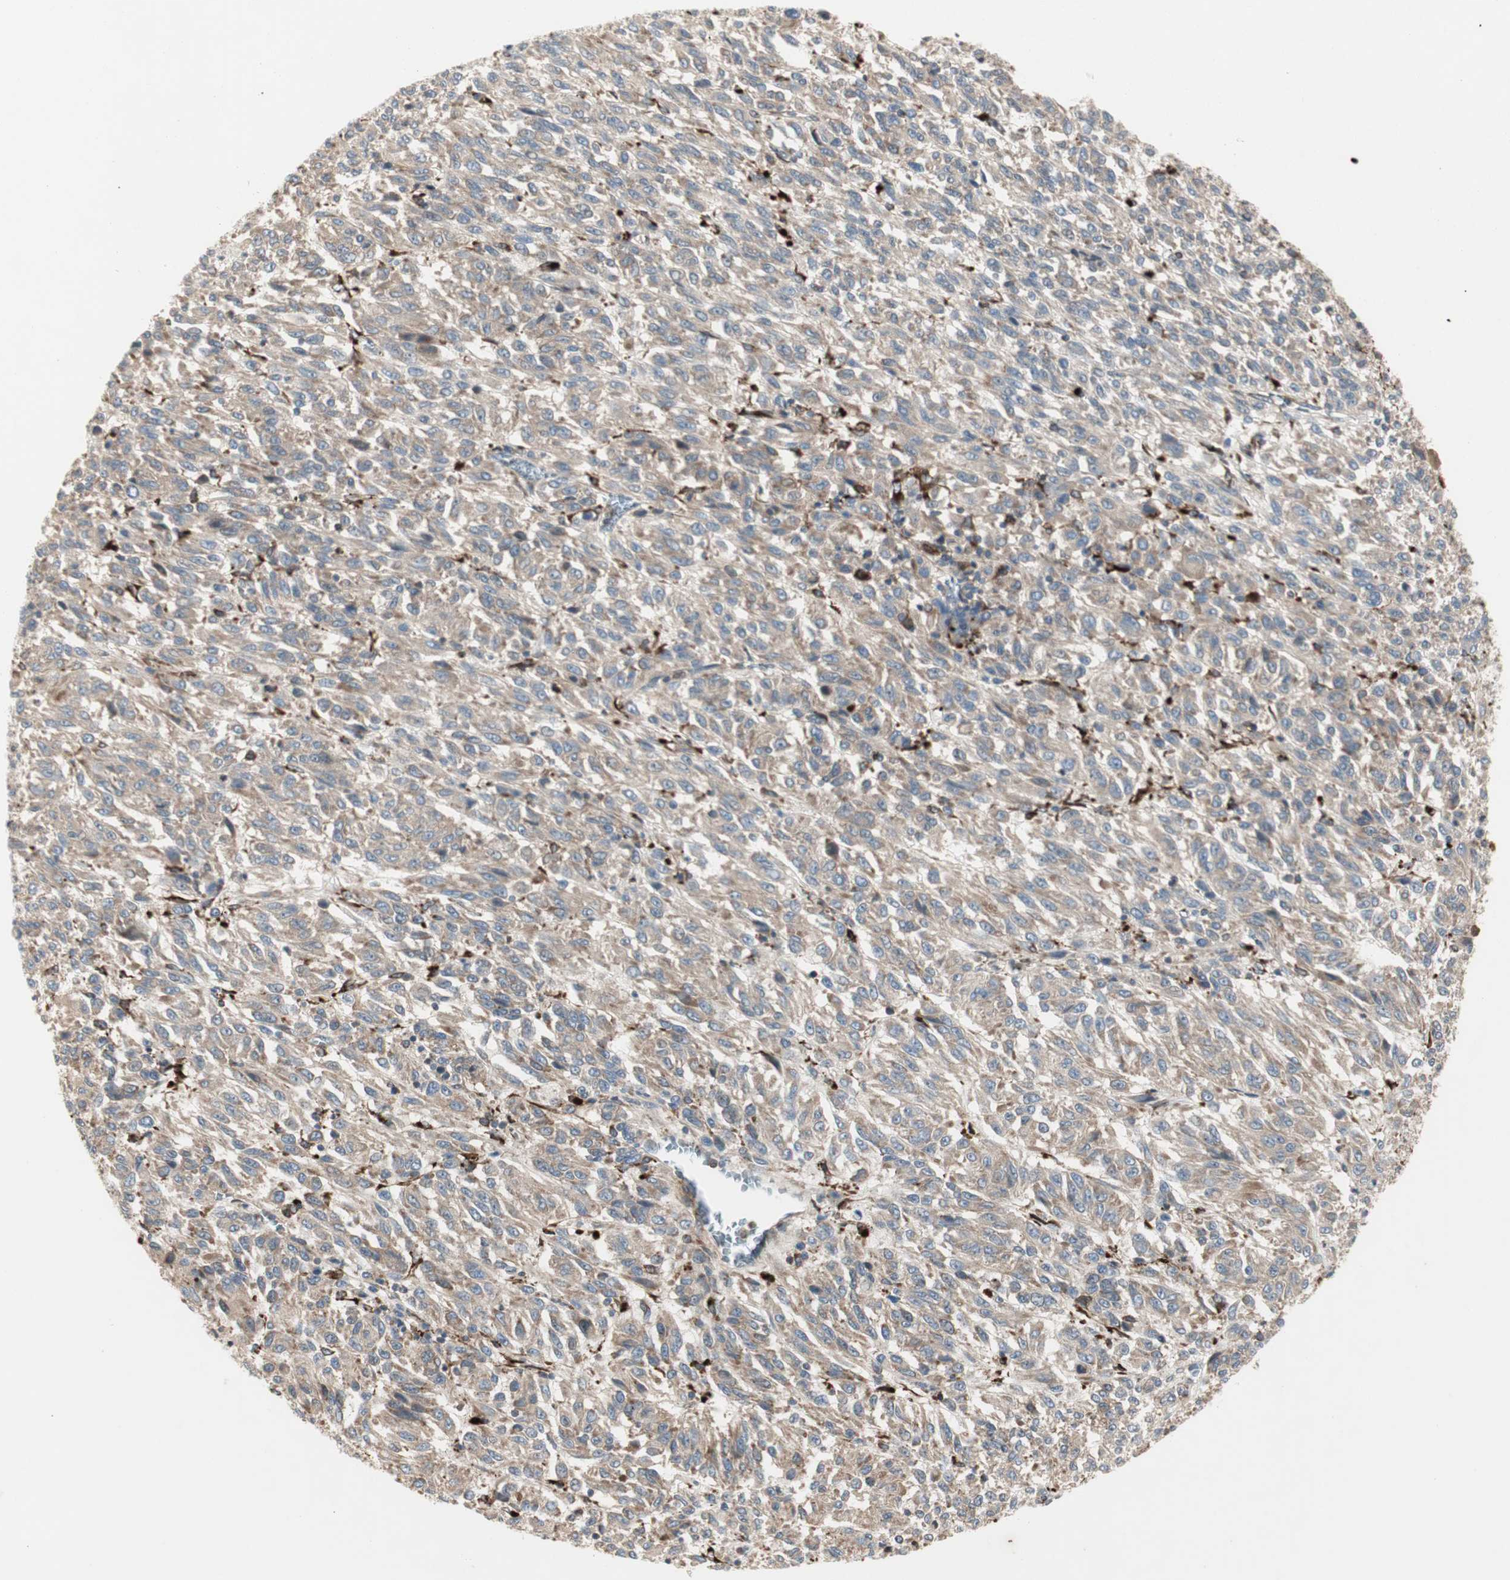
{"staining": {"intensity": "moderate", "quantity": ">75%", "location": "cytoplasmic/membranous"}, "tissue": "melanoma", "cell_type": "Tumor cells", "image_type": "cancer", "snomed": [{"axis": "morphology", "description": "Malignant melanoma, Metastatic site"}, {"axis": "topography", "description": "Lung"}], "caption": "An IHC micrograph of tumor tissue is shown. Protein staining in brown labels moderate cytoplasmic/membranous positivity in malignant melanoma (metastatic site) within tumor cells.", "gene": "H6PD", "patient": {"sex": "male", "age": 64}}